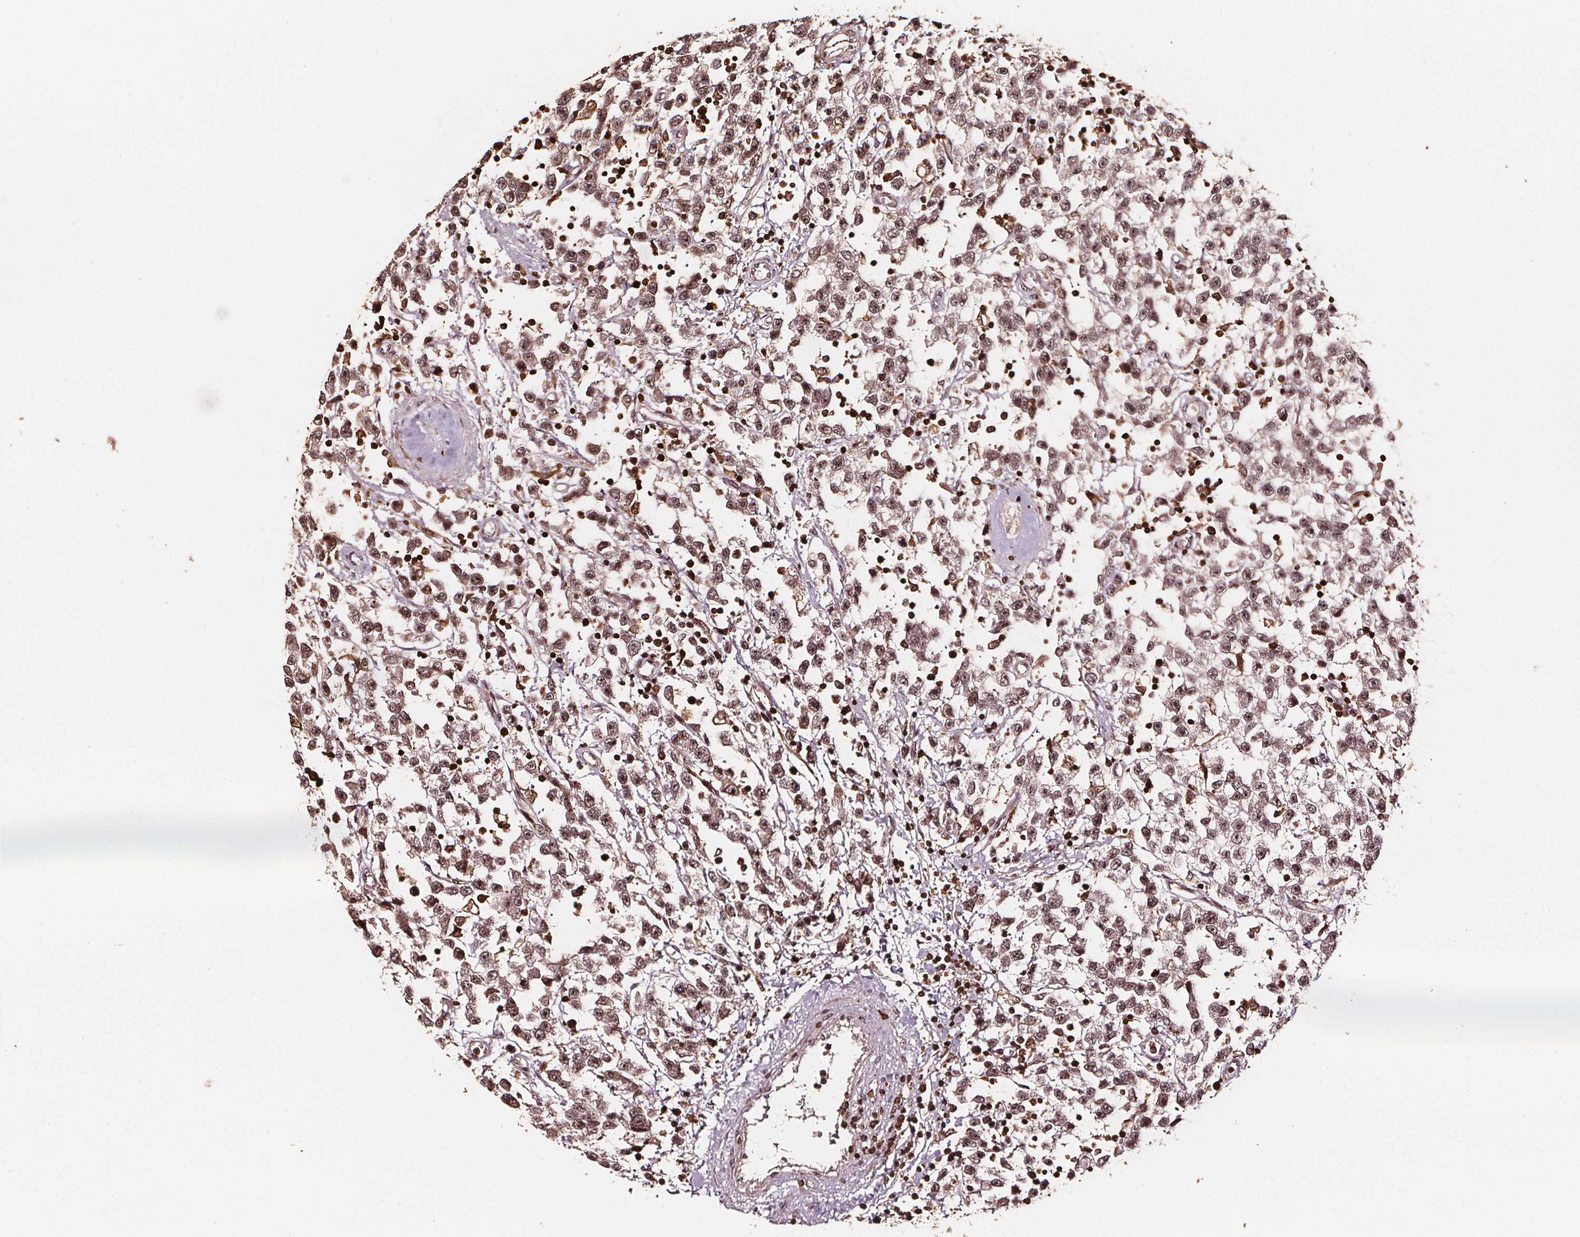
{"staining": {"intensity": "weak", "quantity": ">75%", "location": "nuclear"}, "tissue": "testis cancer", "cell_type": "Tumor cells", "image_type": "cancer", "snomed": [{"axis": "morphology", "description": "Seminoma, NOS"}, {"axis": "topography", "description": "Testis"}], "caption": "A brown stain labels weak nuclear positivity of a protein in testis cancer (seminoma) tumor cells.", "gene": "EXOSC9", "patient": {"sex": "male", "age": 34}}